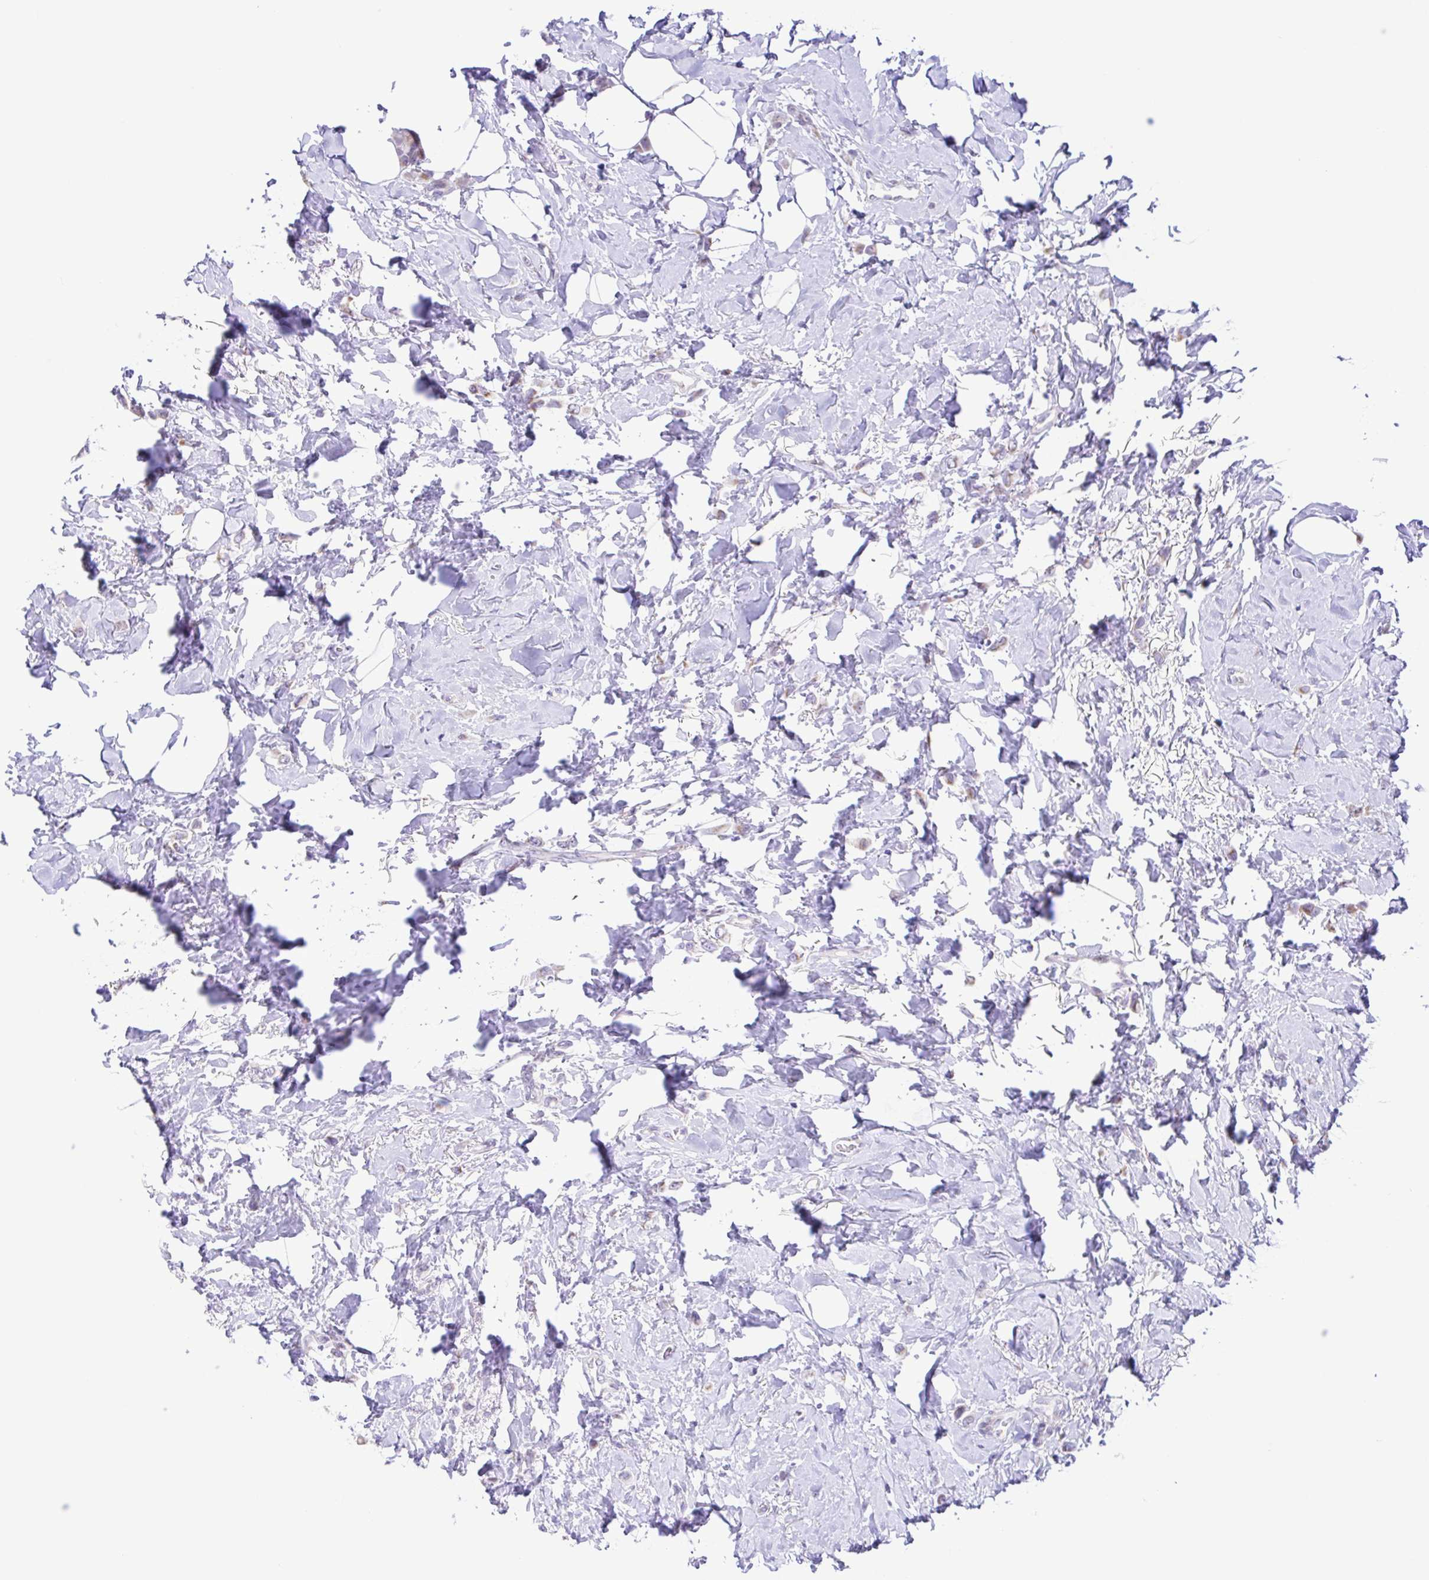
{"staining": {"intensity": "negative", "quantity": "none", "location": "none"}, "tissue": "breast cancer", "cell_type": "Tumor cells", "image_type": "cancer", "snomed": [{"axis": "morphology", "description": "Lobular carcinoma"}, {"axis": "topography", "description": "Breast"}], "caption": "High power microscopy photomicrograph of an immunohistochemistry image of breast cancer, revealing no significant positivity in tumor cells.", "gene": "TGM3", "patient": {"sex": "female", "age": 66}}